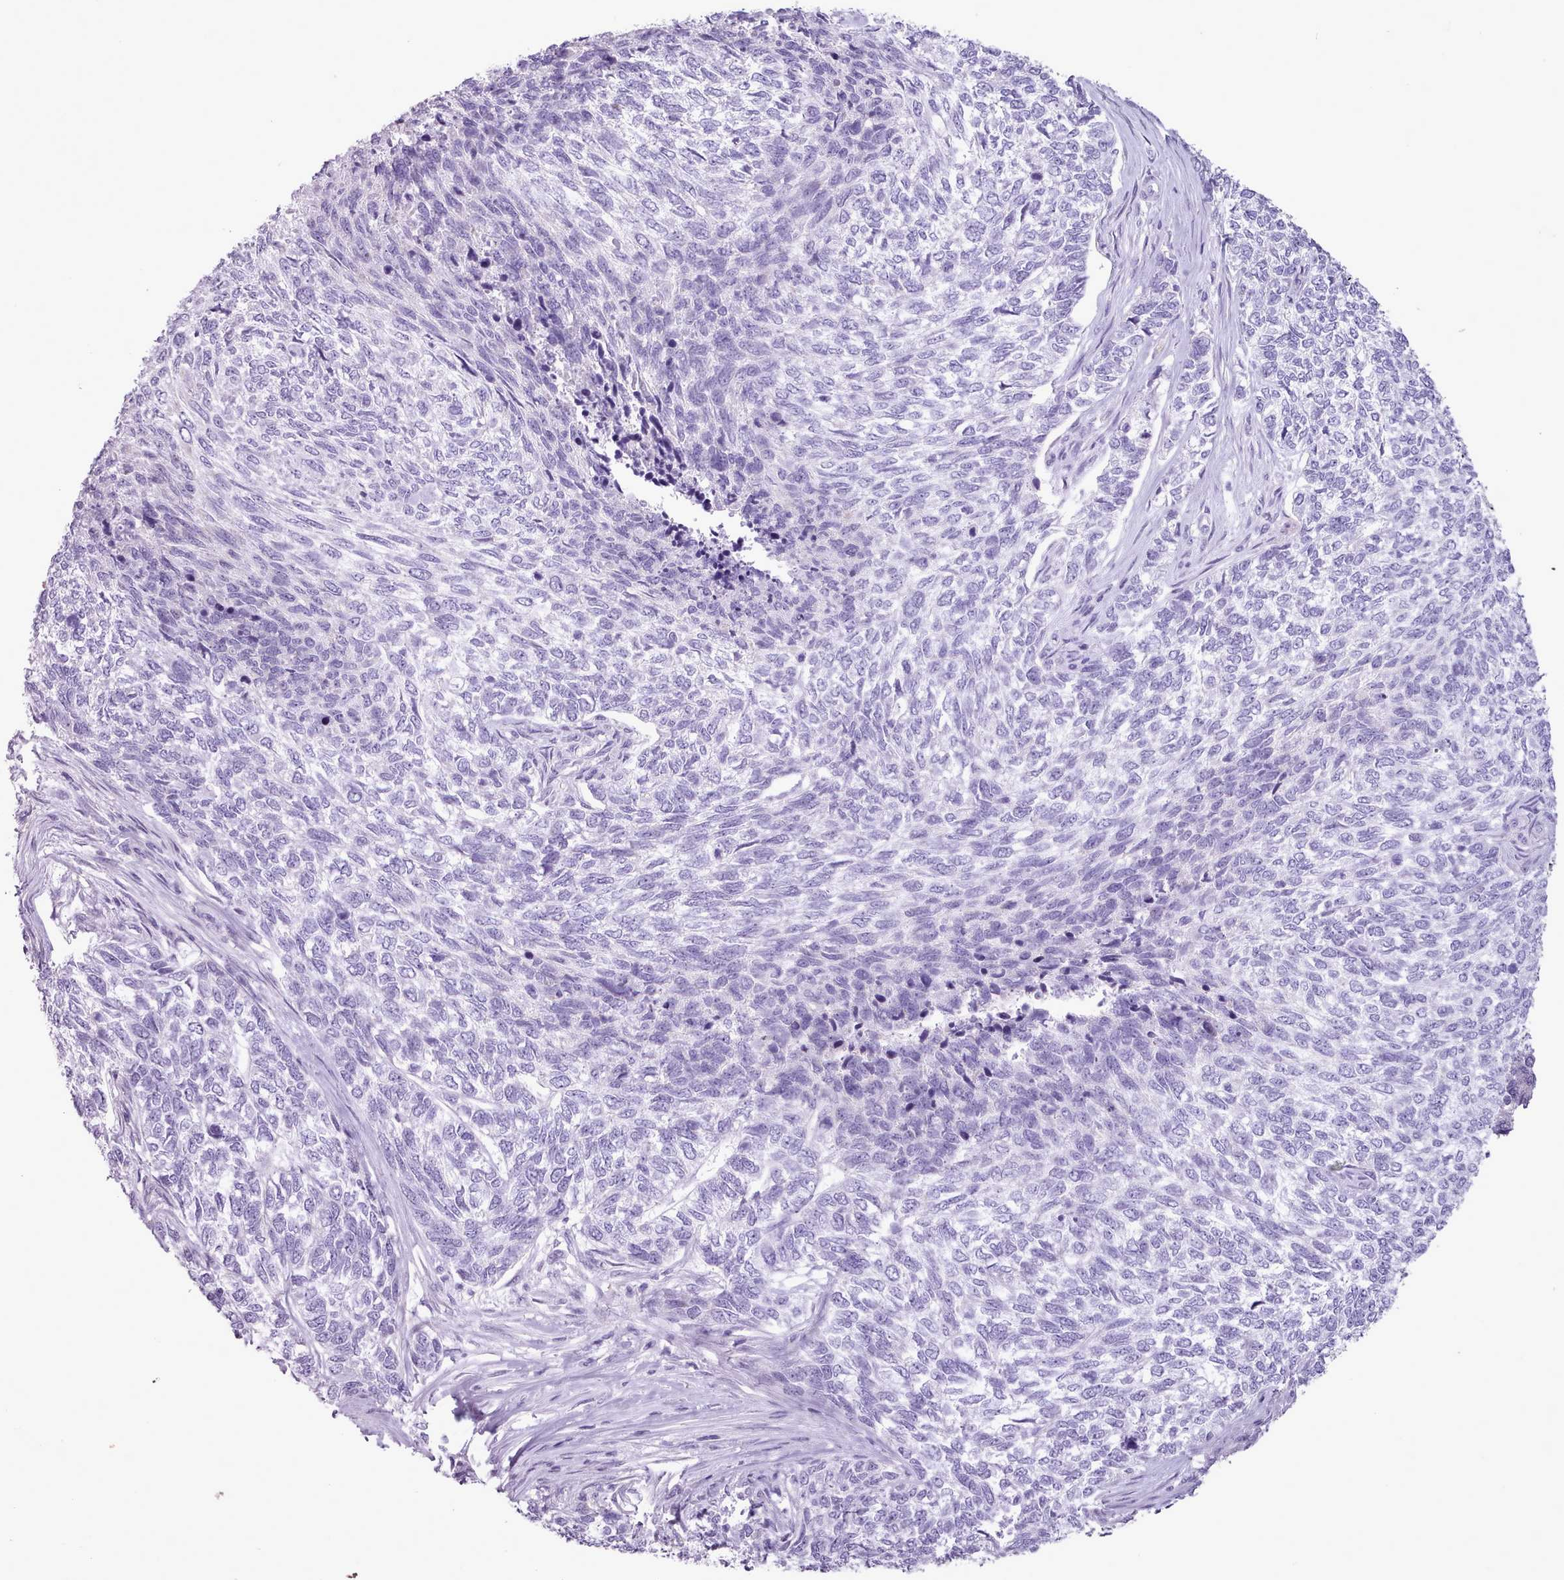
{"staining": {"intensity": "negative", "quantity": "none", "location": "none"}, "tissue": "skin cancer", "cell_type": "Tumor cells", "image_type": "cancer", "snomed": [{"axis": "morphology", "description": "Basal cell carcinoma"}, {"axis": "topography", "description": "Skin"}], "caption": "Immunohistochemical staining of human basal cell carcinoma (skin) exhibits no significant staining in tumor cells.", "gene": "AK4", "patient": {"sex": "female", "age": 65}}